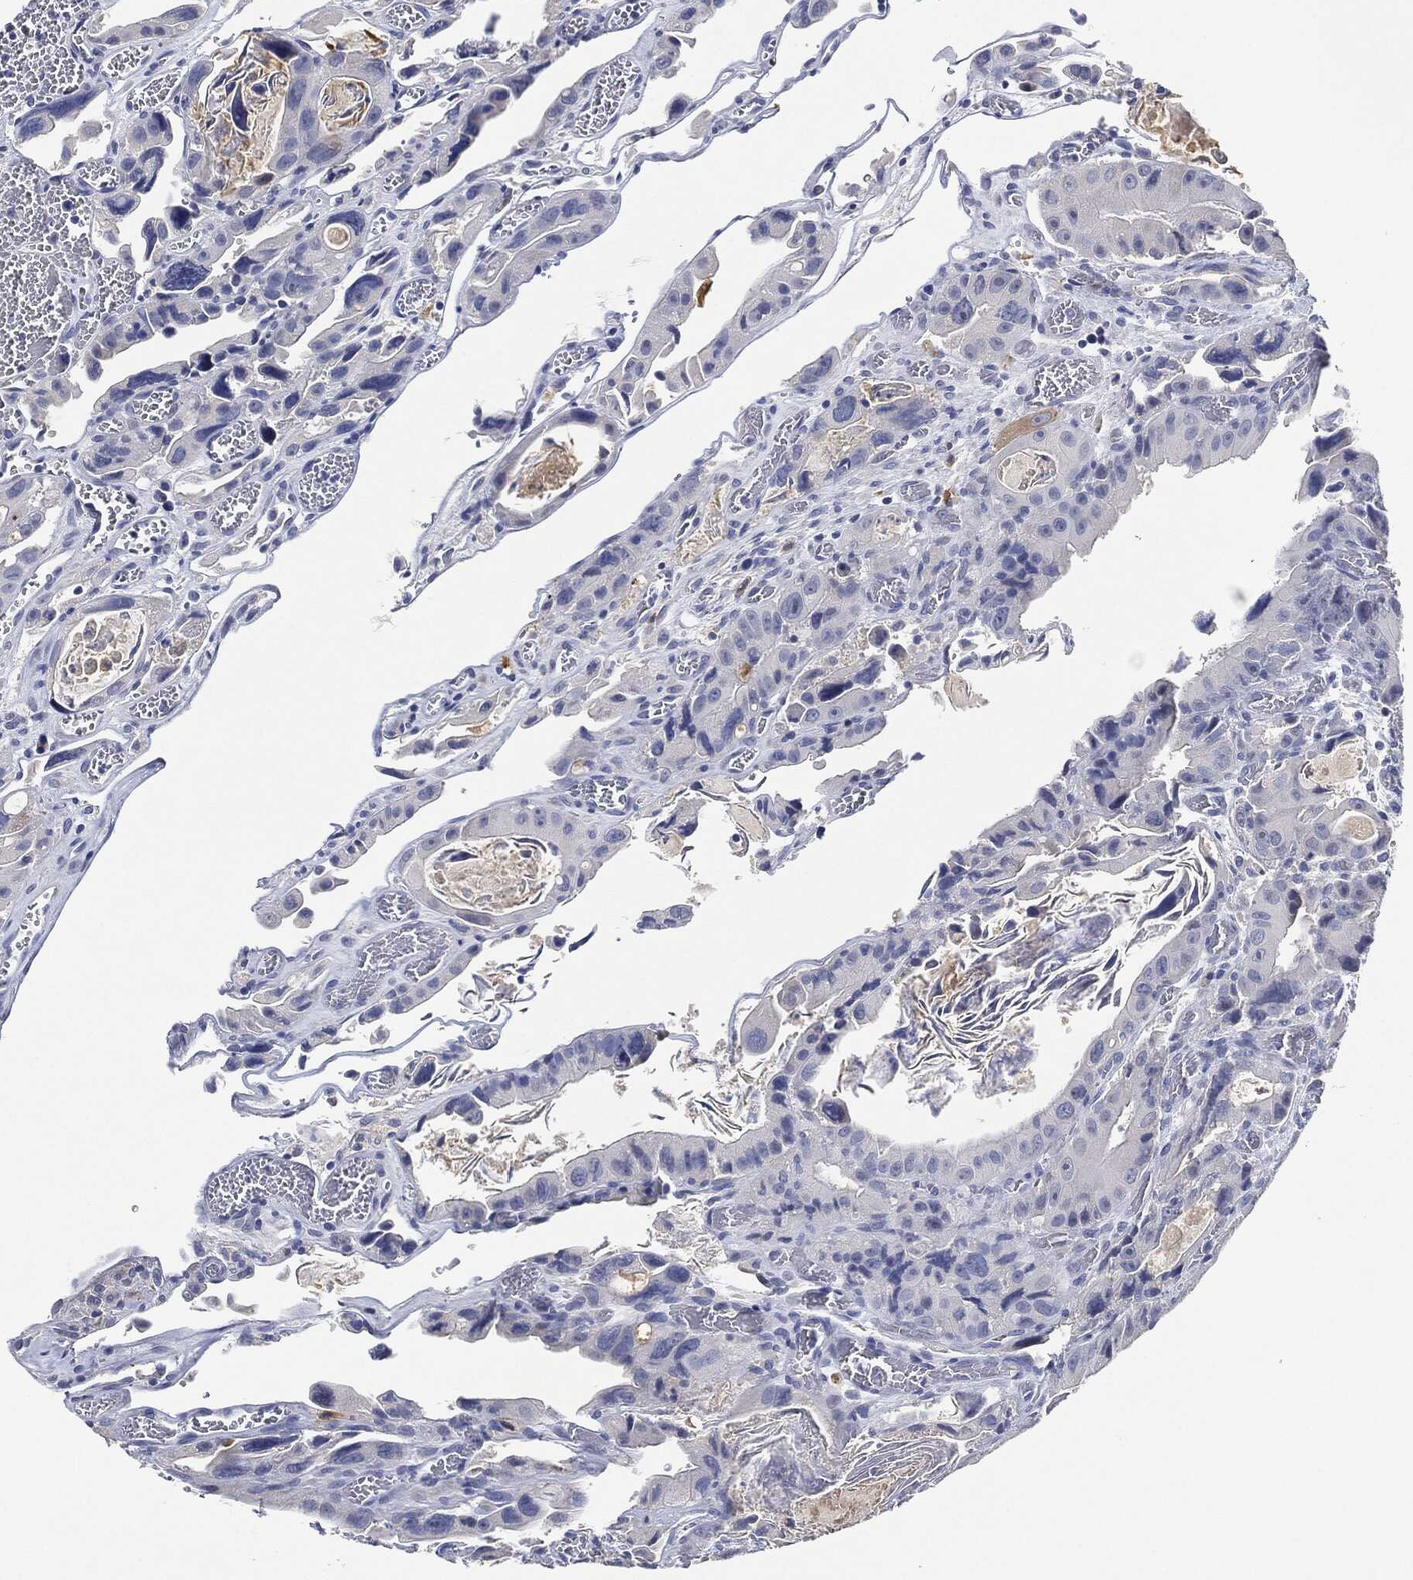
{"staining": {"intensity": "negative", "quantity": "none", "location": "none"}, "tissue": "colorectal cancer", "cell_type": "Tumor cells", "image_type": "cancer", "snomed": [{"axis": "morphology", "description": "Adenocarcinoma, NOS"}, {"axis": "topography", "description": "Rectum"}], "caption": "An IHC histopathology image of colorectal cancer is shown. There is no staining in tumor cells of colorectal cancer. (DAB immunohistochemistry (IHC), high magnification).", "gene": "NTRK1", "patient": {"sex": "male", "age": 64}}